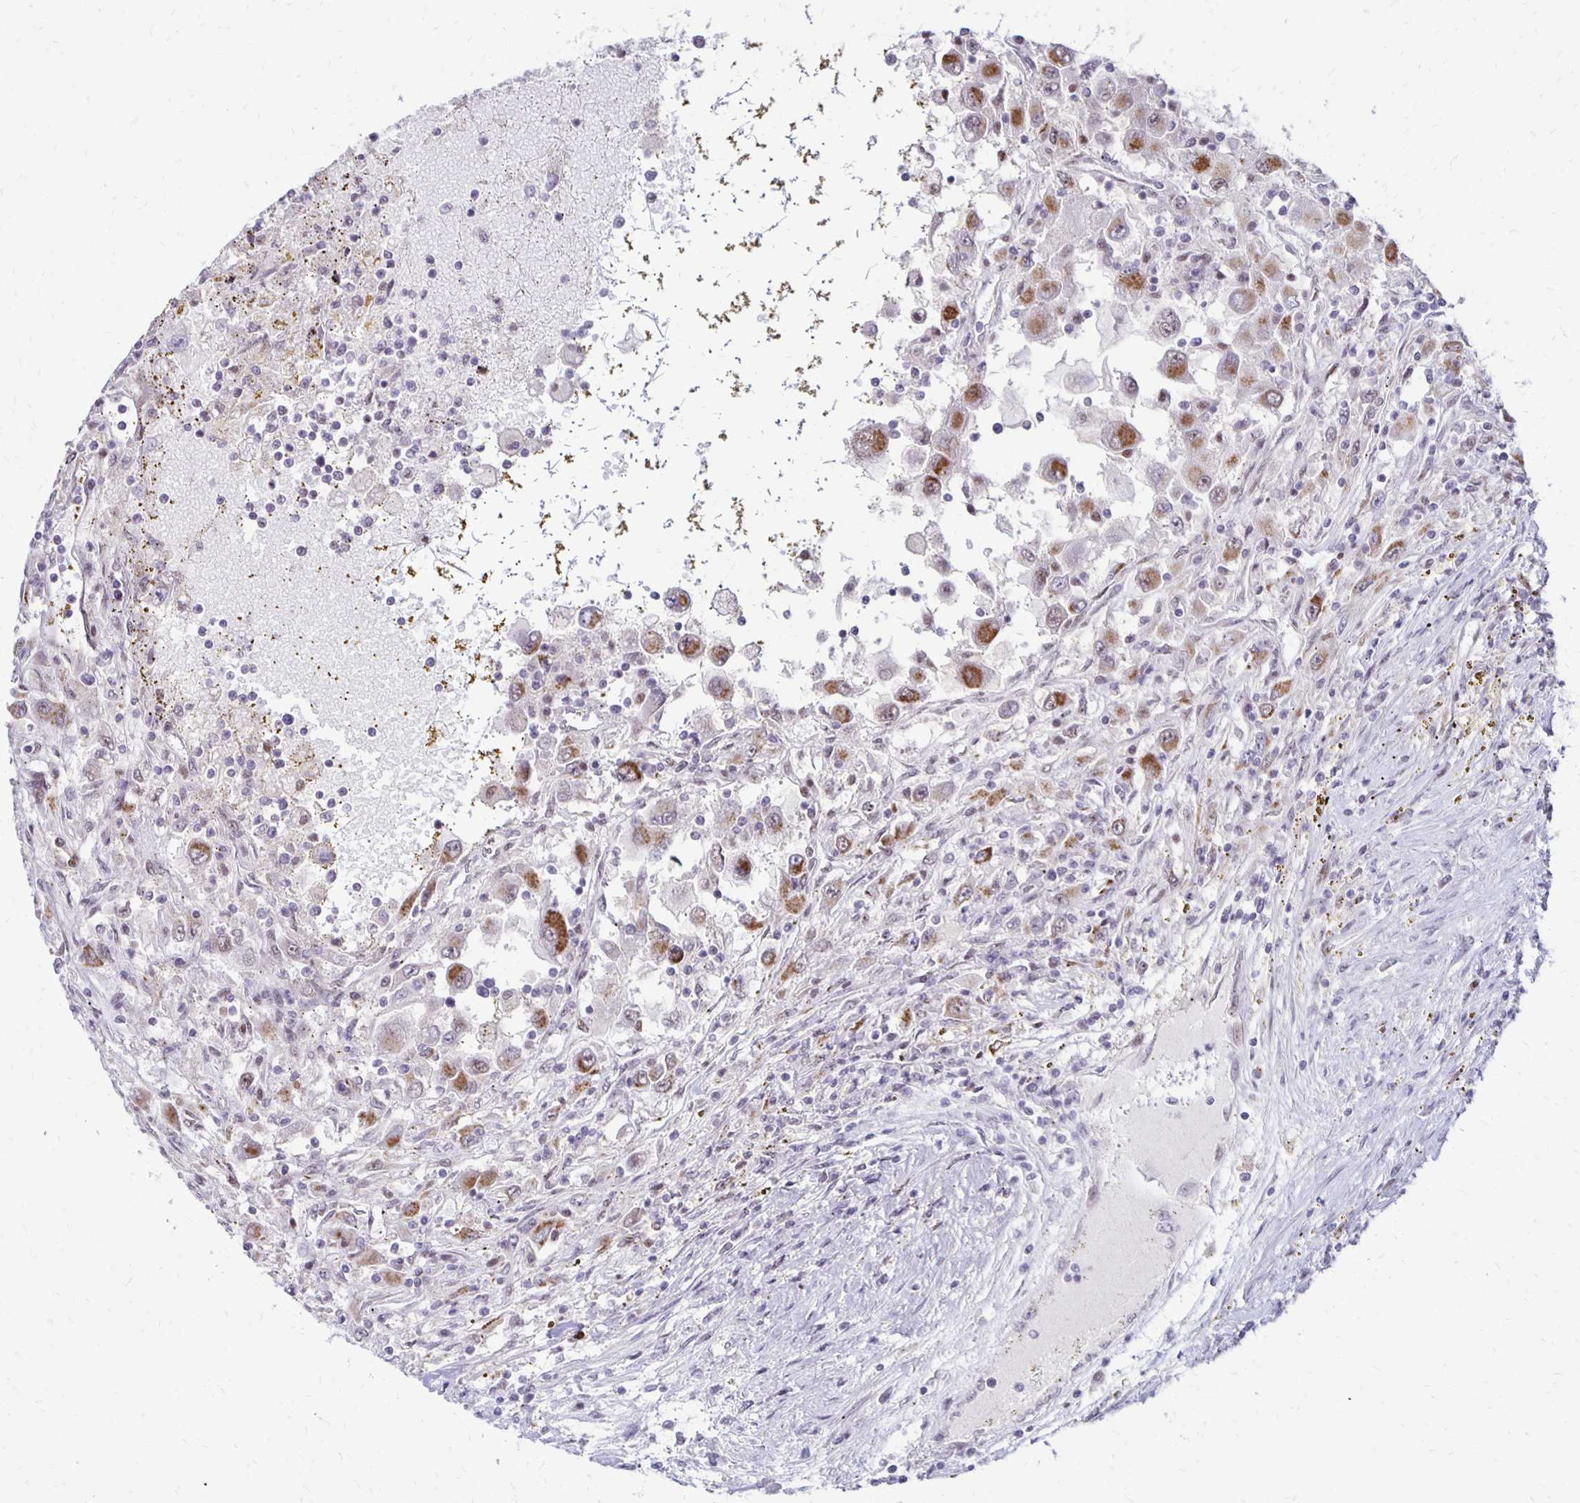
{"staining": {"intensity": "moderate", "quantity": ">75%", "location": "cytoplasmic/membranous"}, "tissue": "renal cancer", "cell_type": "Tumor cells", "image_type": "cancer", "snomed": [{"axis": "morphology", "description": "Adenocarcinoma, NOS"}, {"axis": "topography", "description": "Kidney"}], "caption": "Human renal cancer (adenocarcinoma) stained for a protein (brown) reveals moderate cytoplasmic/membranous positive staining in about >75% of tumor cells.", "gene": "DAGLA", "patient": {"sex": "female", "age": 67}}